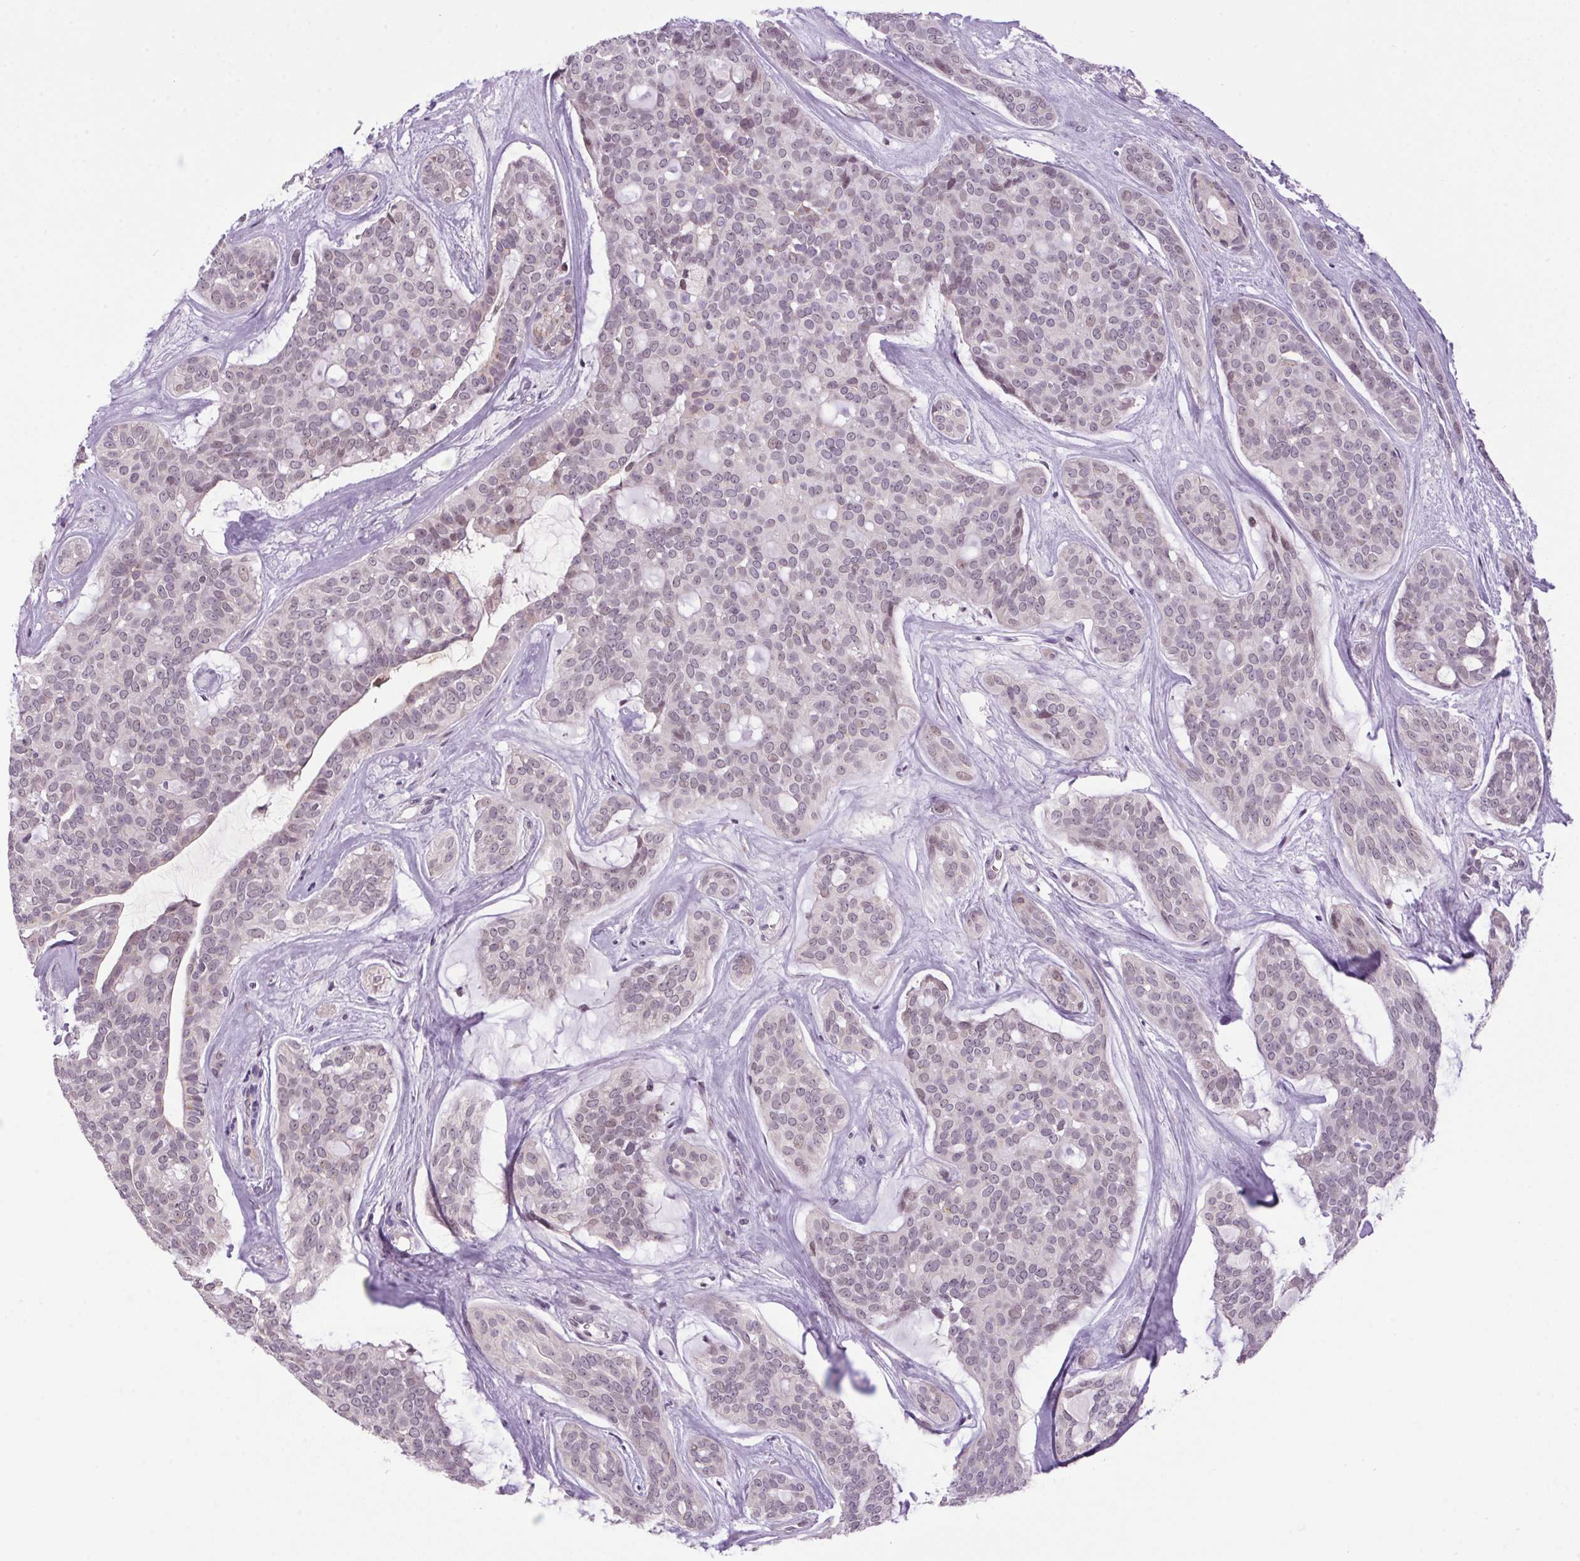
{"staining": {"intensity": "weak", "quantity": "<25%", "location": "nuclear"}, "tissue": "head and neck cancer", "cell_type": "Tumor cells", "image_type": "cancer", "snomed": [{"axis": "morphology", "description": "Adenocarcinoma, NOS"}, {"axis": "topography", "description": "Head-Neck"}], "caption": "Immunohistochemistry (IHC) histopathology image of human head and neck cancer (adenocarcinoma) stained for a protein (brown), which demonstrates no positivity in tumor cells.", "gene": "AKR1E2", "patient": {"sex": "male", "age": 66}}